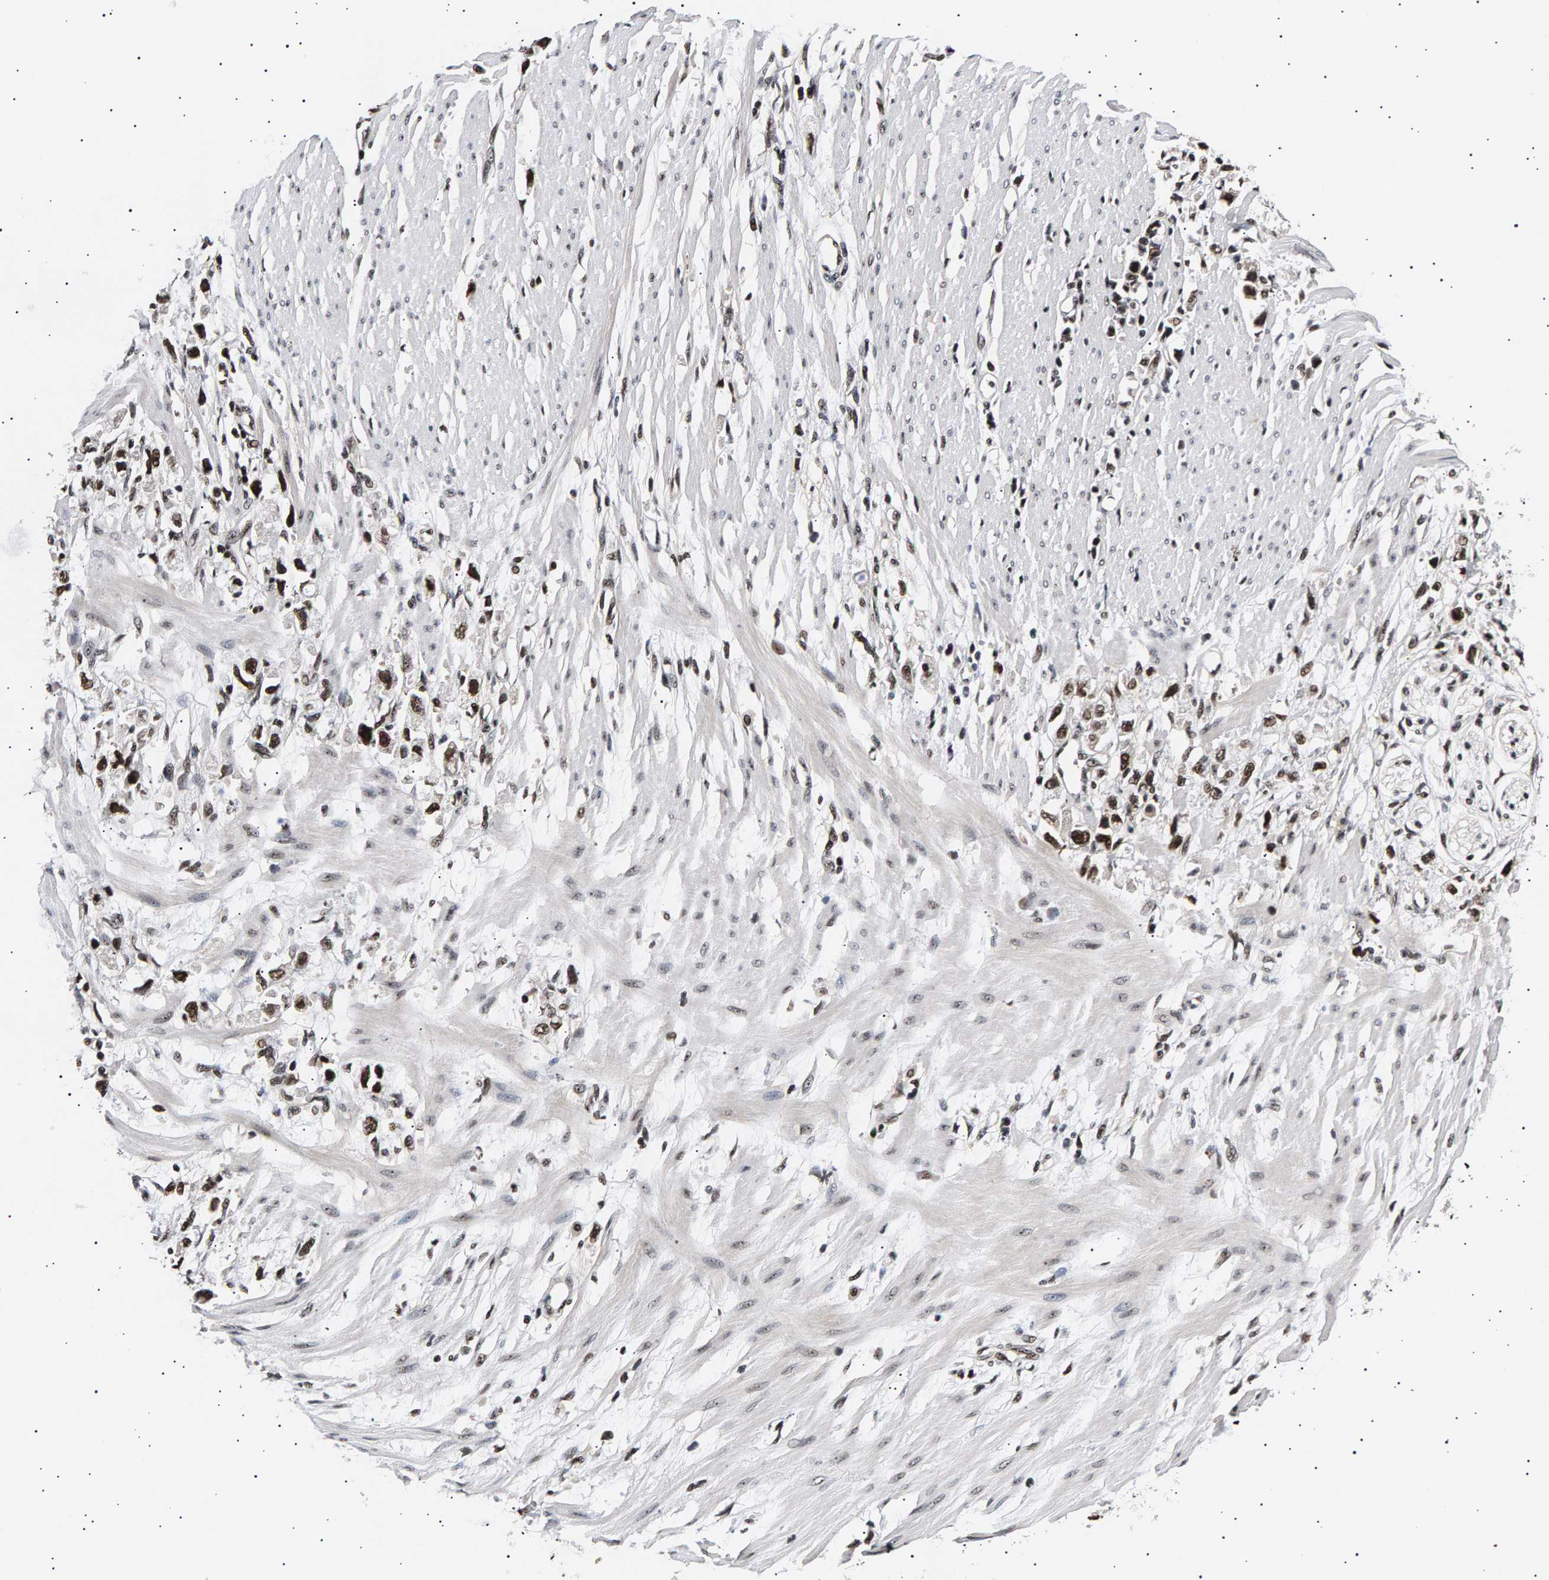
{"staining": {"intensity": "strong", "quantity": ">75%", "location": "nuclear"}, "tissue": "stomach cancer", "cell_type": "Tumor cells", "image_type": "cancer", "snomed": [{"axis": "morphology", "description": "Adenocarcinoma, NOS"}, {"axis": "topography", "description": "Stomach"}], "caption": "IHC histopathology image of neoplastic tissue: human stomach cancer stained using immunohistochemistry displays high levels of strong protein expression localized specifically in the nuclear of tumor cells, appearing as a nuclear brown color.", "gene": "ANKRD40", "patient": {"sex": "female", "age": 59}}